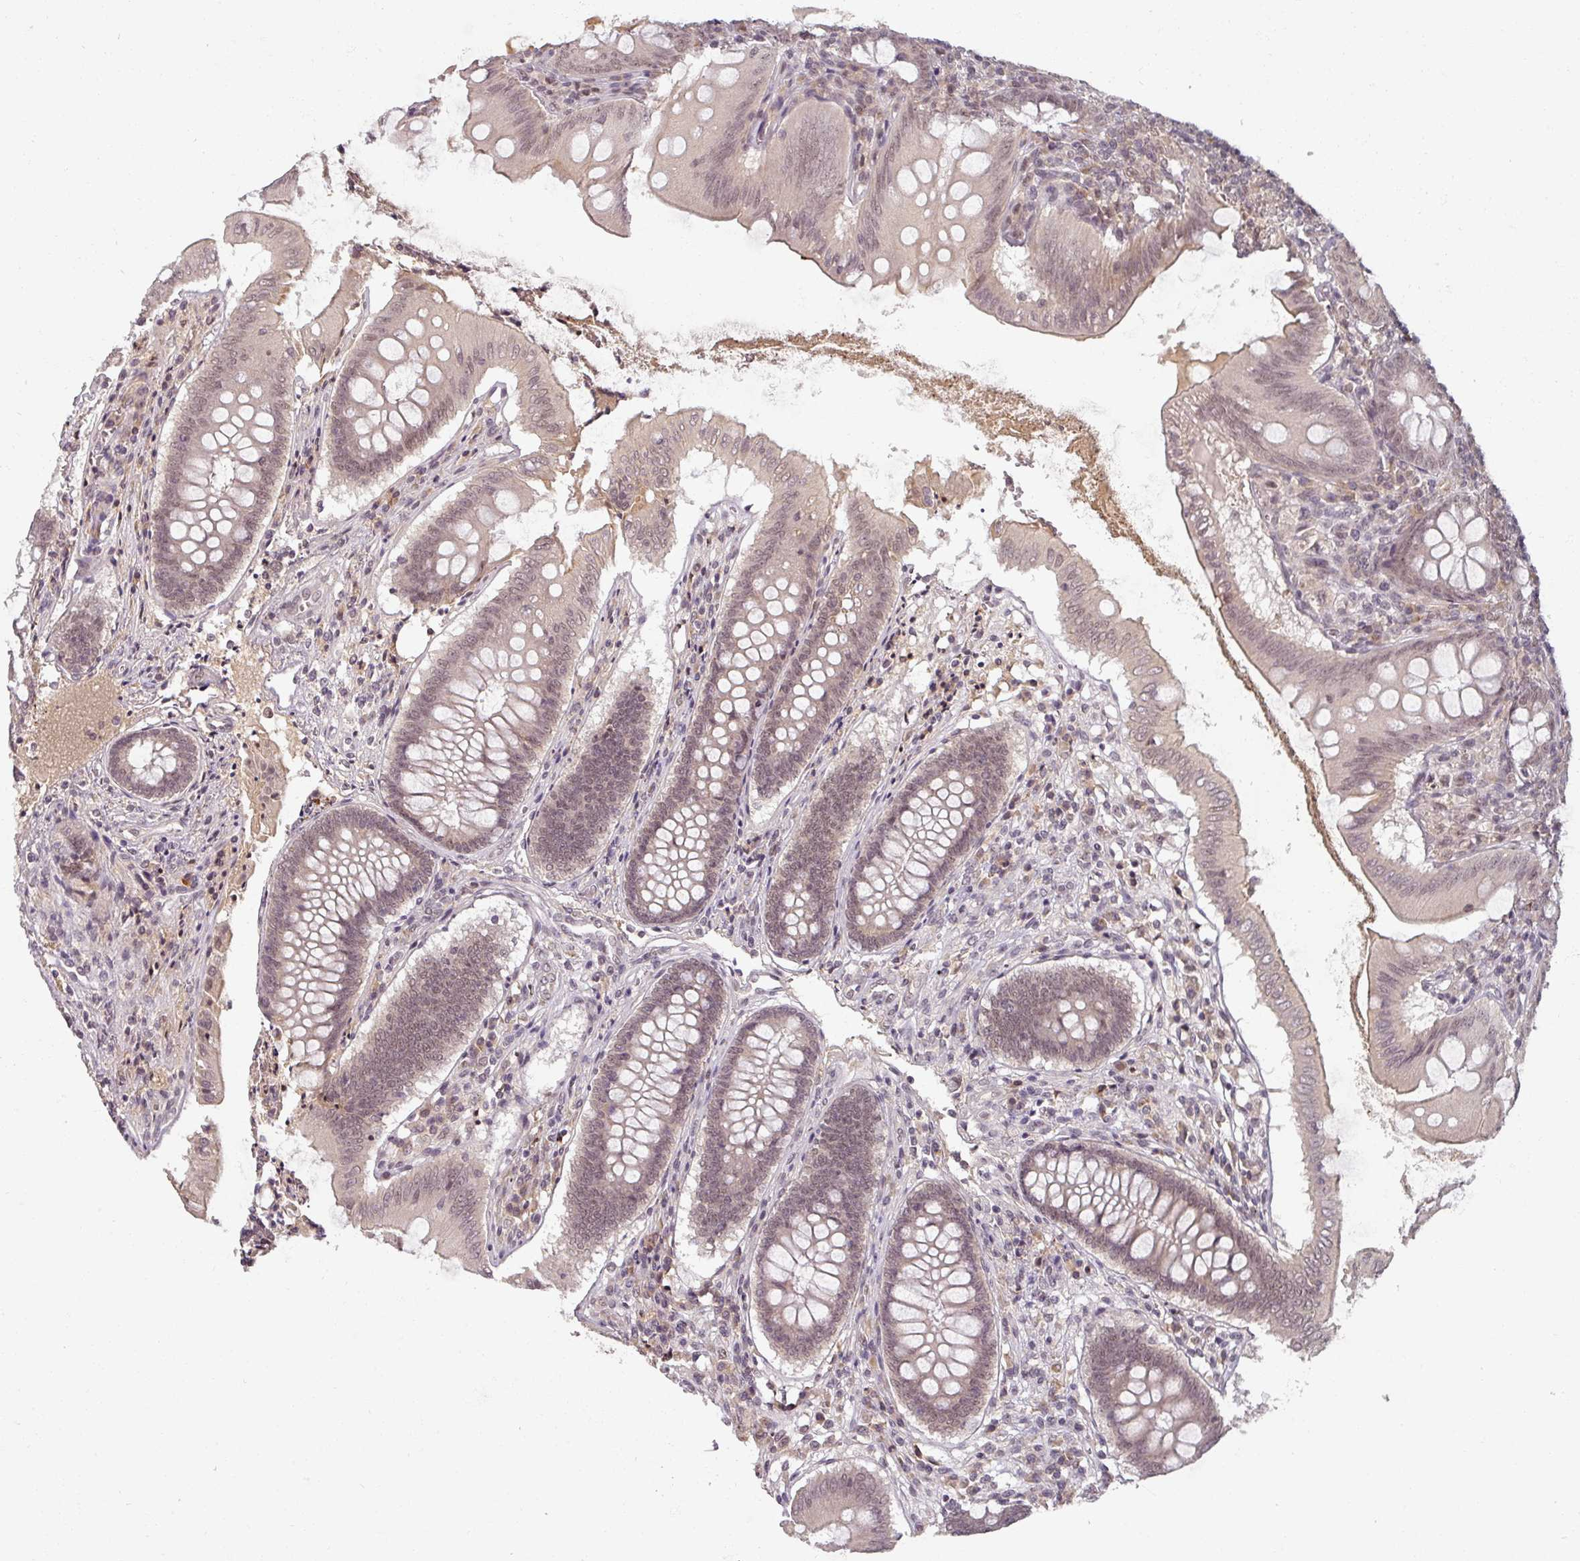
{"staining": {"intensity": "weak", "quantity": "<25%", "location": "cytoplasmic/membranous,nuclear"}, "tissue": "appendix", "cell_type": "Glandular cells", "image_type": "normal", "snomed": [{"axis": "morphology", "description": "Normal tissue, NOS"}, {"axis": "topography", "description": "Appendix"}], "caption": "The IHC micrograph has no significant positivity in glandular cells of appendix.", "gene": "POLR2G", "patient": {"sex": "female", "age": 51}}